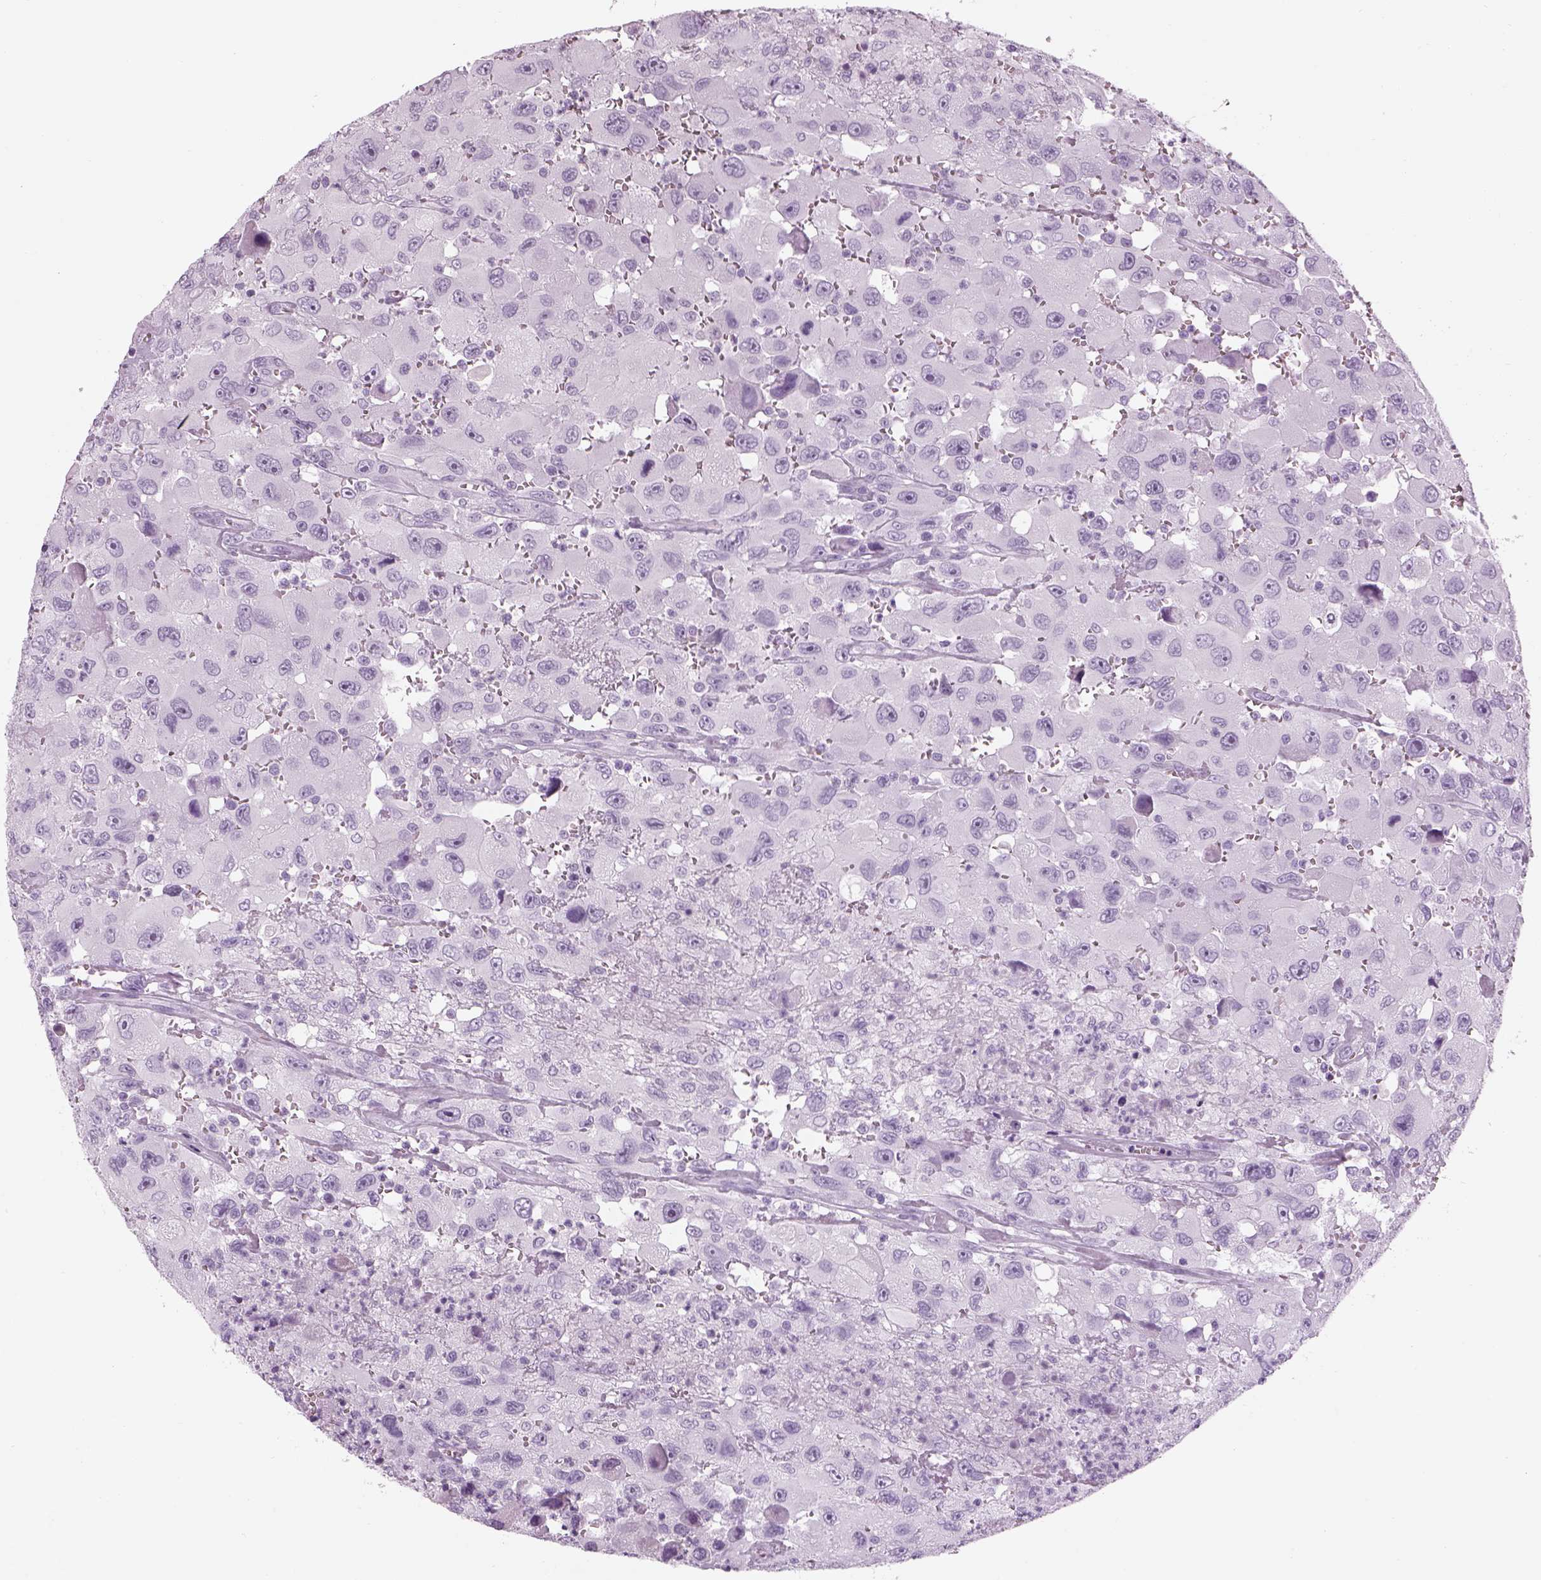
{"staining": {"intensity": "negative", "quantity": "none", "location": "none"}, "tissue": "head and neck cancer", "cell_type": "Tumor cells", "image_type": "cancer", "snomed": [{"axis": "morphology", "description": "Squamous cell carcinoma, NOS"}, {"axis": "morphology", "description": "Squamous cell carcinoma, metastatic, NOS"}, {"axis": "topography", "description": "Oral tissue"}, {"axis": "topography", "description": "Head-Neck"}], "caption": "There is no significant staining in tumor cells of head and neck squamous cell carcinoma. (Brightfield microscopy of DAB (3,3'-diaminobenzidine) immunohistochemistry at high magnification).", "gene": "SAG", "patient": {"sex": "female", "age": 85}}